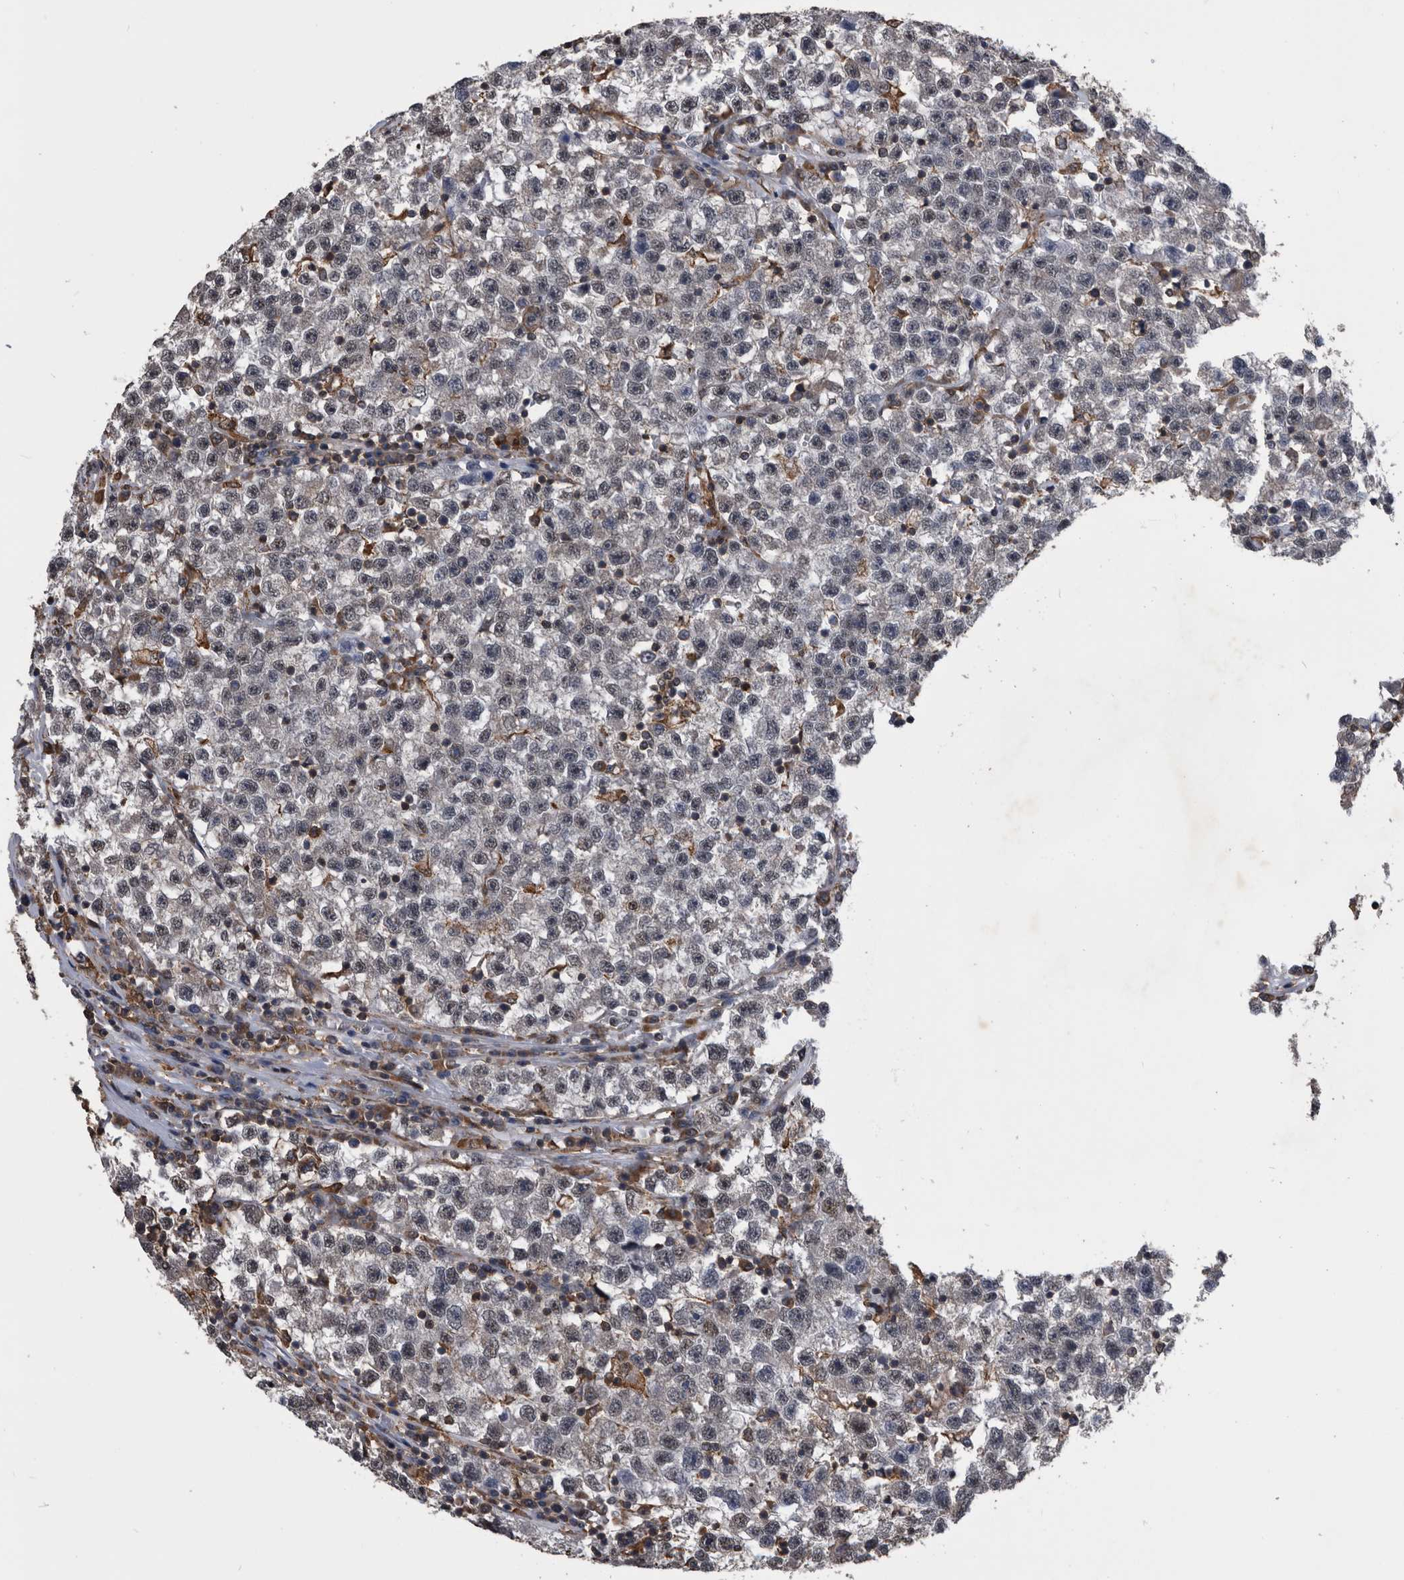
{"staining": {"intensity": "weak", "quantity": "<25%", "location": "nuclear"}, "tissue": "testis cancer", "cell_type": "Tumor cells", "image_type": "cancer", "snomed": [{"axis": "morphology", "description": "Seminoma, NOS"}, {"axis": "topography", "description": "Testis"}], "caption": "This is an immunohistochemistry histopathology image of seminoma (testis). There is no staining in tumor cells.", "gene": "NRBP1", "patient": {"sex": "male", "age": 22}}